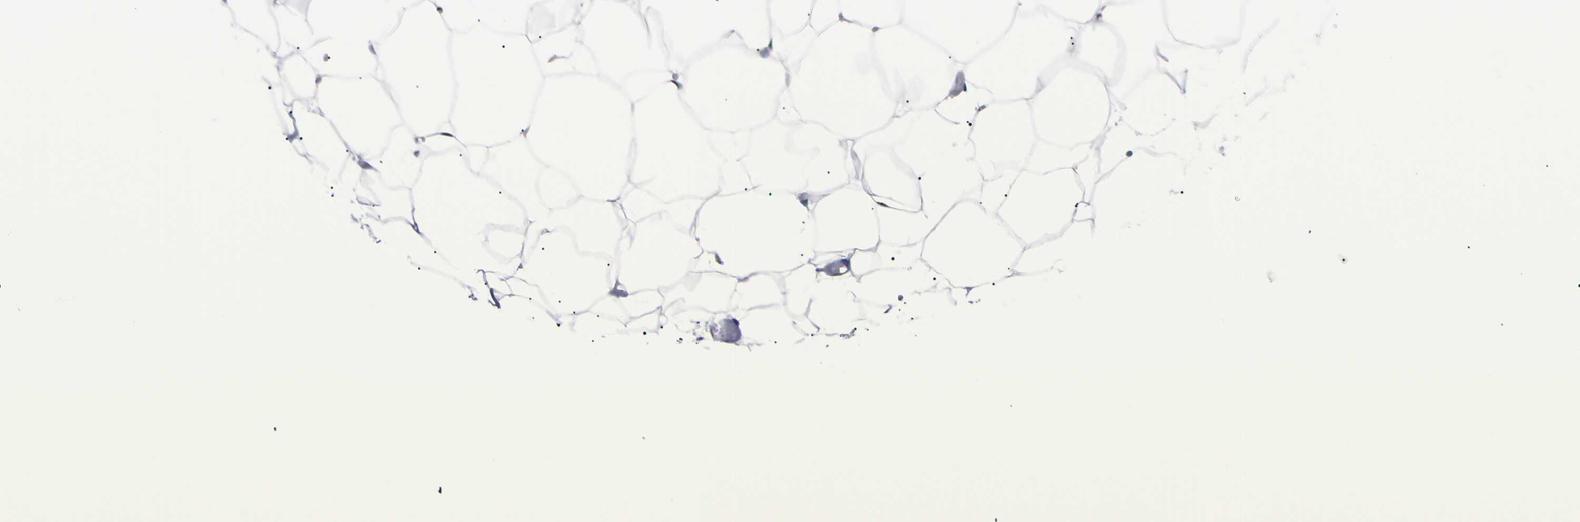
{"staining": {"intensity": "moderate", "quantity": "<25%", "location": "nuclear"}, "tissue": "adipose tissue", "cell_type": "Adipocytes", "image_type": "normal", "snomed": [{"axis": "morphology", "description": "Normal tissue, NOS"}, {"axis": "topography", "description": "Breast"}, {"axis": "topography", "description": "Adipose tissue"}], "caption": "A histopathology image of adipose tissue stained for a protein displays moderate nuclear brown staining in adipocytes.", "gene": "CDC45", "patient": {"sex": "female", "age": 25}}